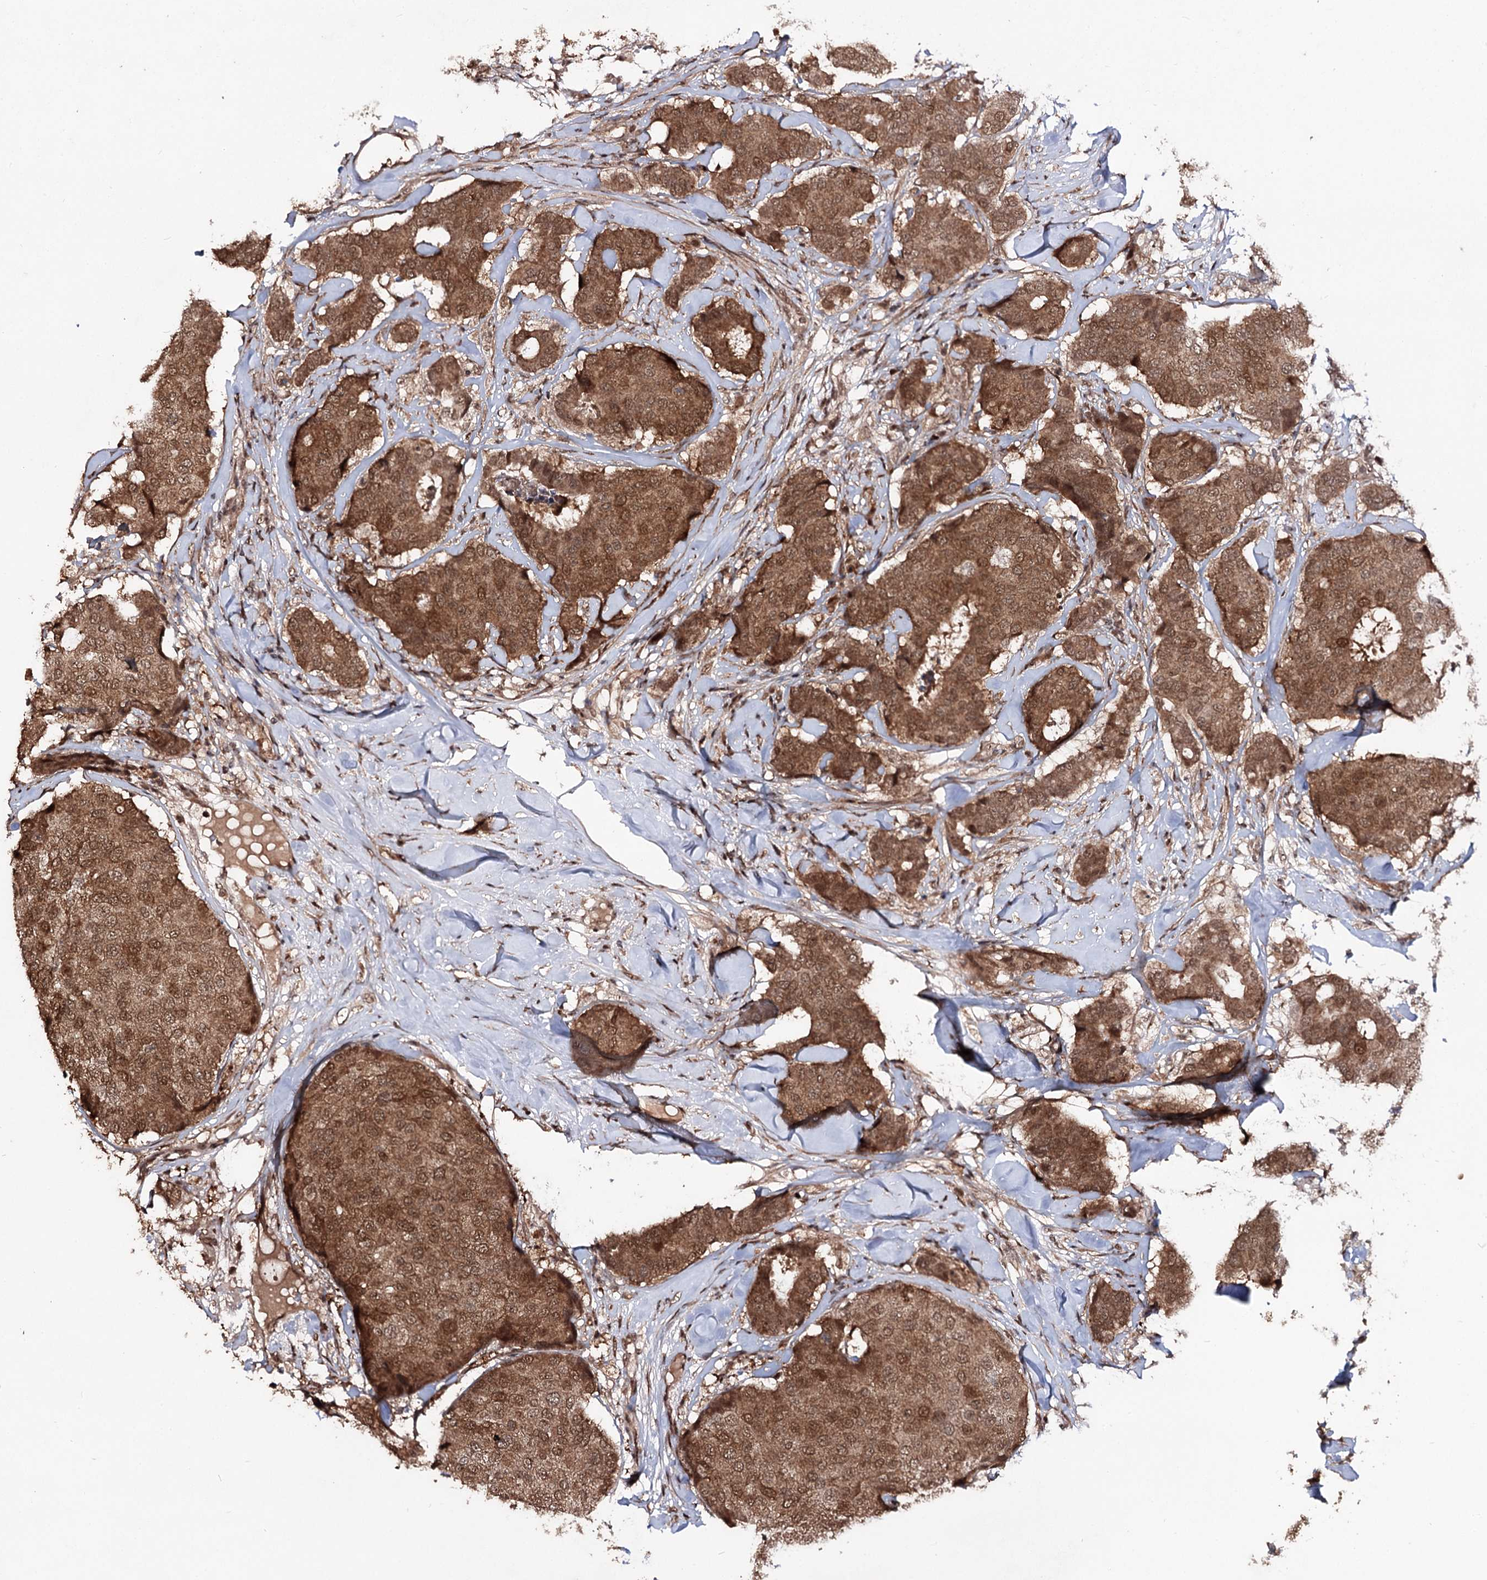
{"staining": {"intensity": "strong", "quantity": ">75%", "location": "cytoplasmic/membranous,nuclear"}, "tissue": "breast cancer", "cell_type": "Tumor cells", "image_type": "cancer", "snomed": [{"axis": "morphology", "description": "Duct carcinoma"}, {"axis": "topography", "description": "Breast"}], "caption": "DAB (3,3'-diaminobenzidine) immunohistochemical staining of breast cancer (infiltrating ductal carcinoma) displays strong cytoplasmic/membranous and nuclear protein expression in about >75% of tumor cells. The staining is performed using DAB brown chromogen to label protein expression. The nuclei are counter-stained blue using hematoxylin.", "gene": "FAM53B", "patient": {"sex": "female", "age": 75}}